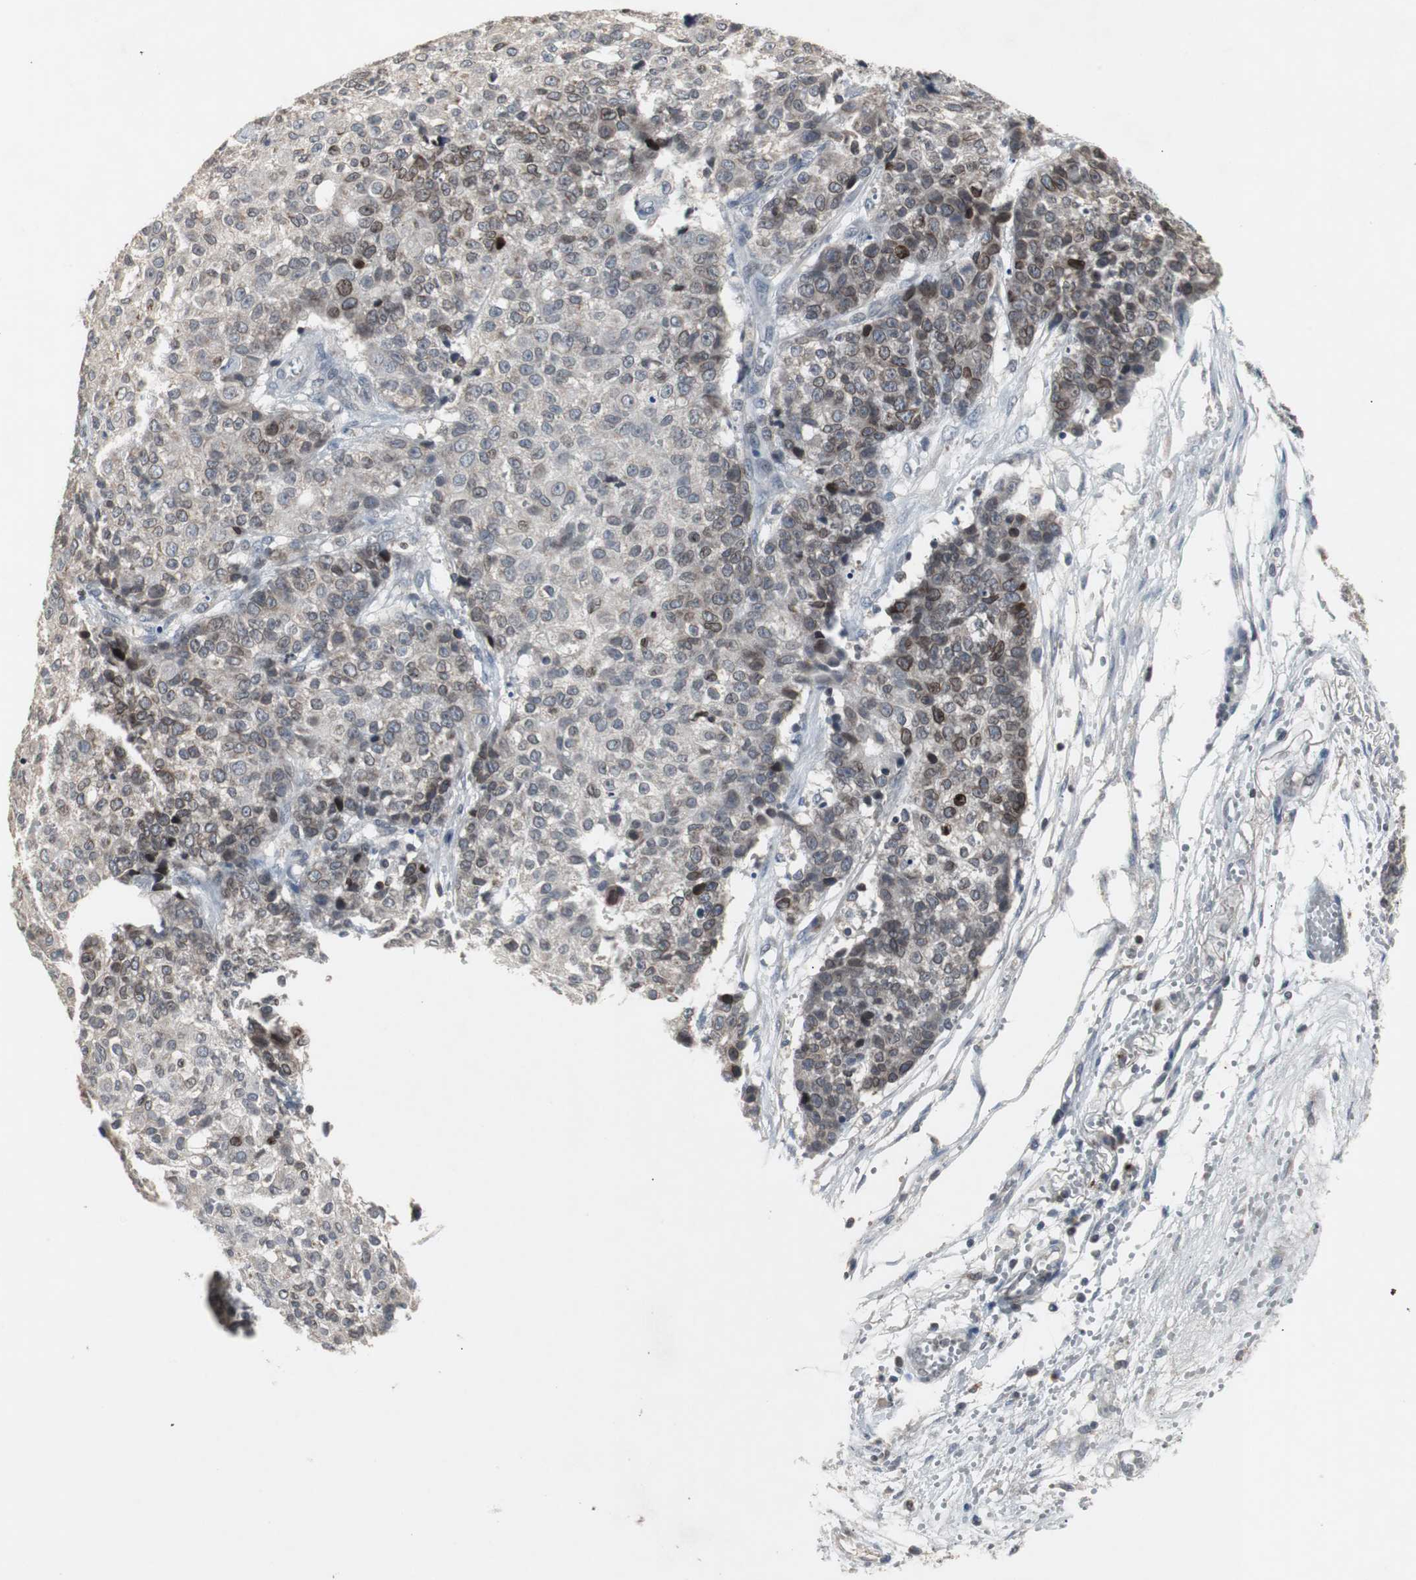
{"staining": {"intensity": "moderate", "quantity": "25%-75%", "location": "cytoplasmic/membranous,nuclear"}, "tissue": "ovarian cancer", "cell_type": "Tumor cells", "image_type": "cancer", "snomed": [{"axis": "morphology", "description": "Carcinoma, endometroid"}, {"axis": "topography", "description": "Ovary"}], "caption": "Ovarian cancer (endometroid carcinoma) tissue displays moderate cytoplasmic/membranous and nuclear staining in approximately 25%-75% of tumor cells", "gene": "ZNF396", "patient": {"sex": "female", "age": 42}}